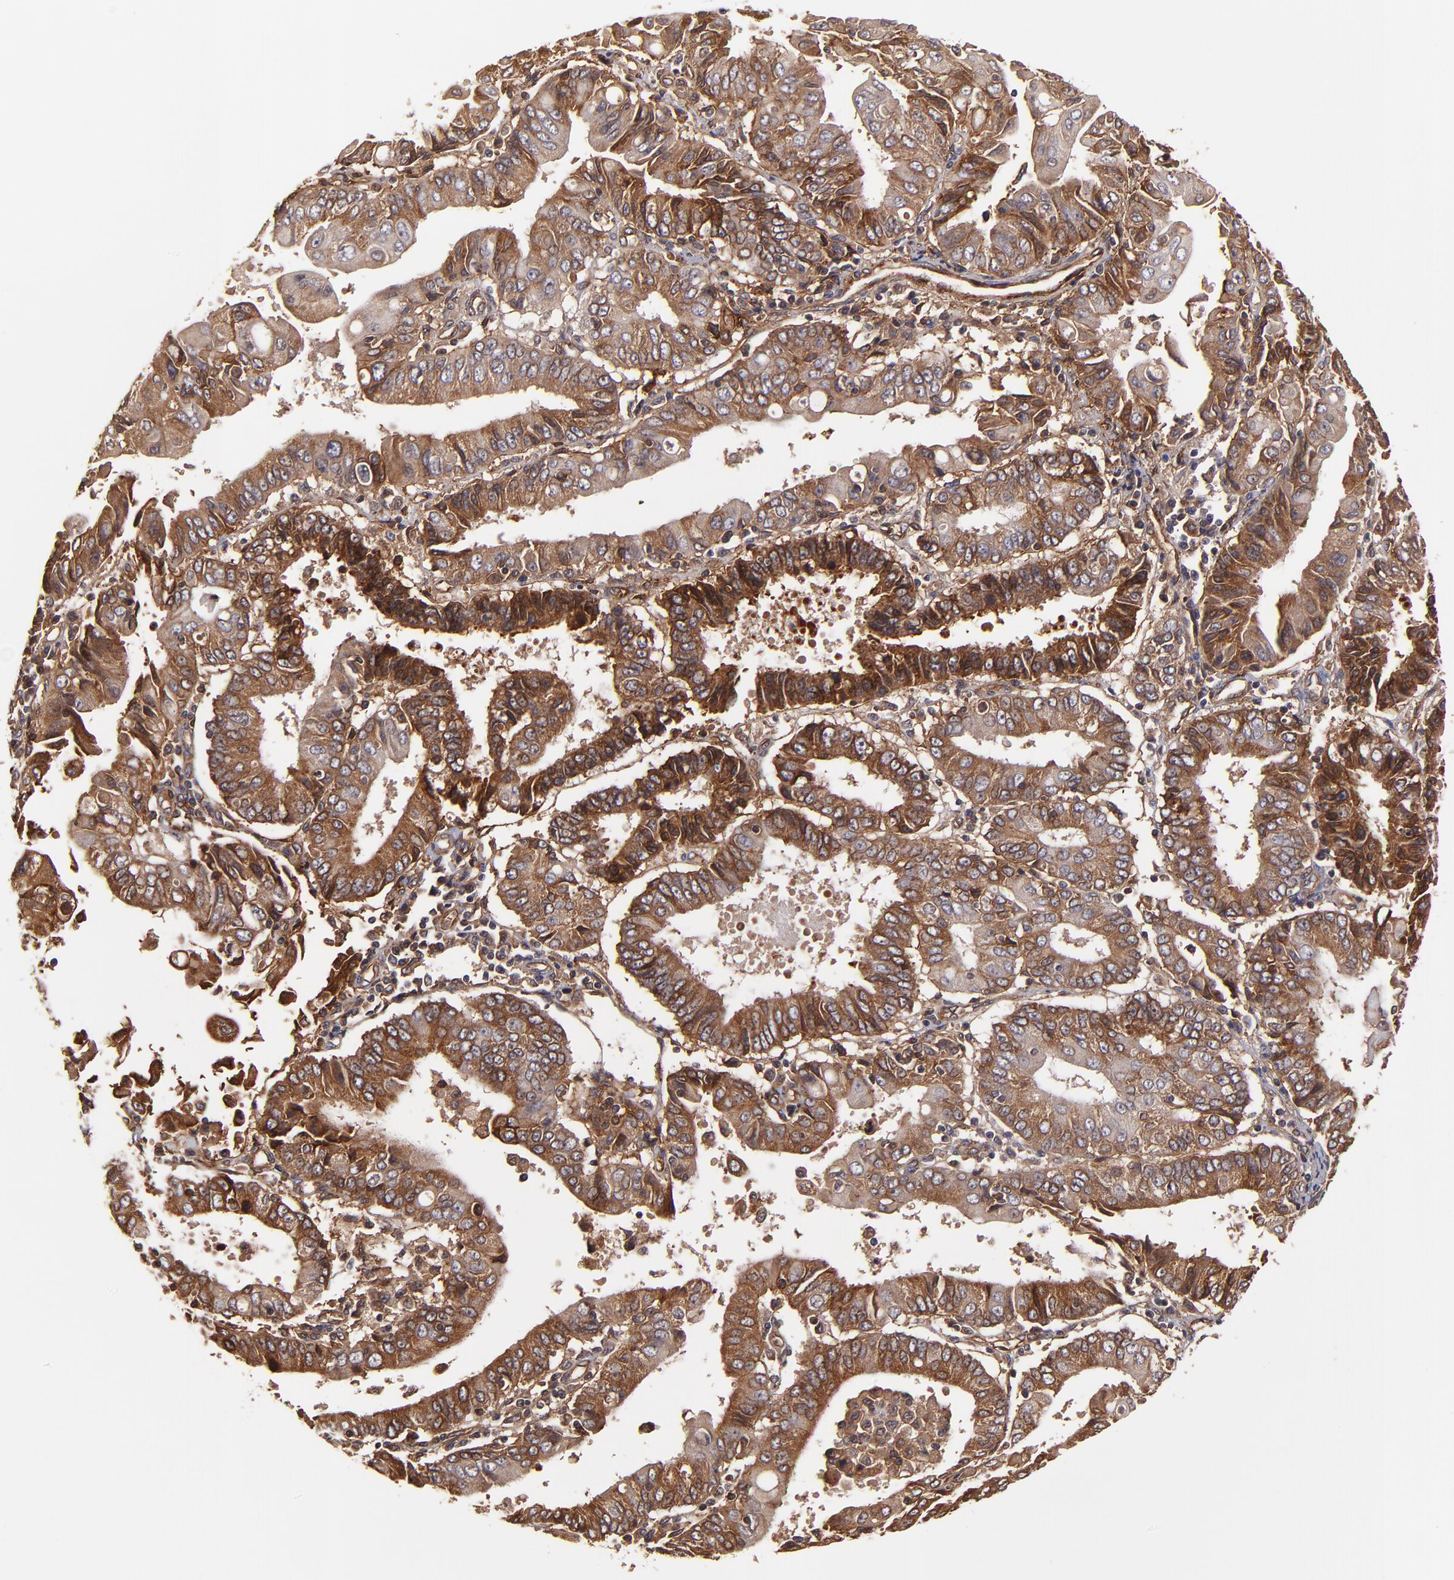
{"staining": {"intensity": "strong", "quantity": ">75%", "location": "cytoplasmic/membranous"}, "tissue": "endometrial cancer", "cell_type": "Tumor cells", "image_type": "cancer", "snomed": [{"axis": "morphology", "description": "Adenocarcinoma, NOS"}, {"axis": "topography", "description": "Endometrium"}], "caption": "Endometrial cancer stained for a protein displays strong cytoplasmic/membranous positivity in tumor cells. The staining was performed using DAB (3,3'-diaminobenzidine), with brown indicating positive protein expression. Nuclei are stained blue with hematoxylin.", "gene": "ITGB1", "patient": {"sex": "female", "age": 75}}